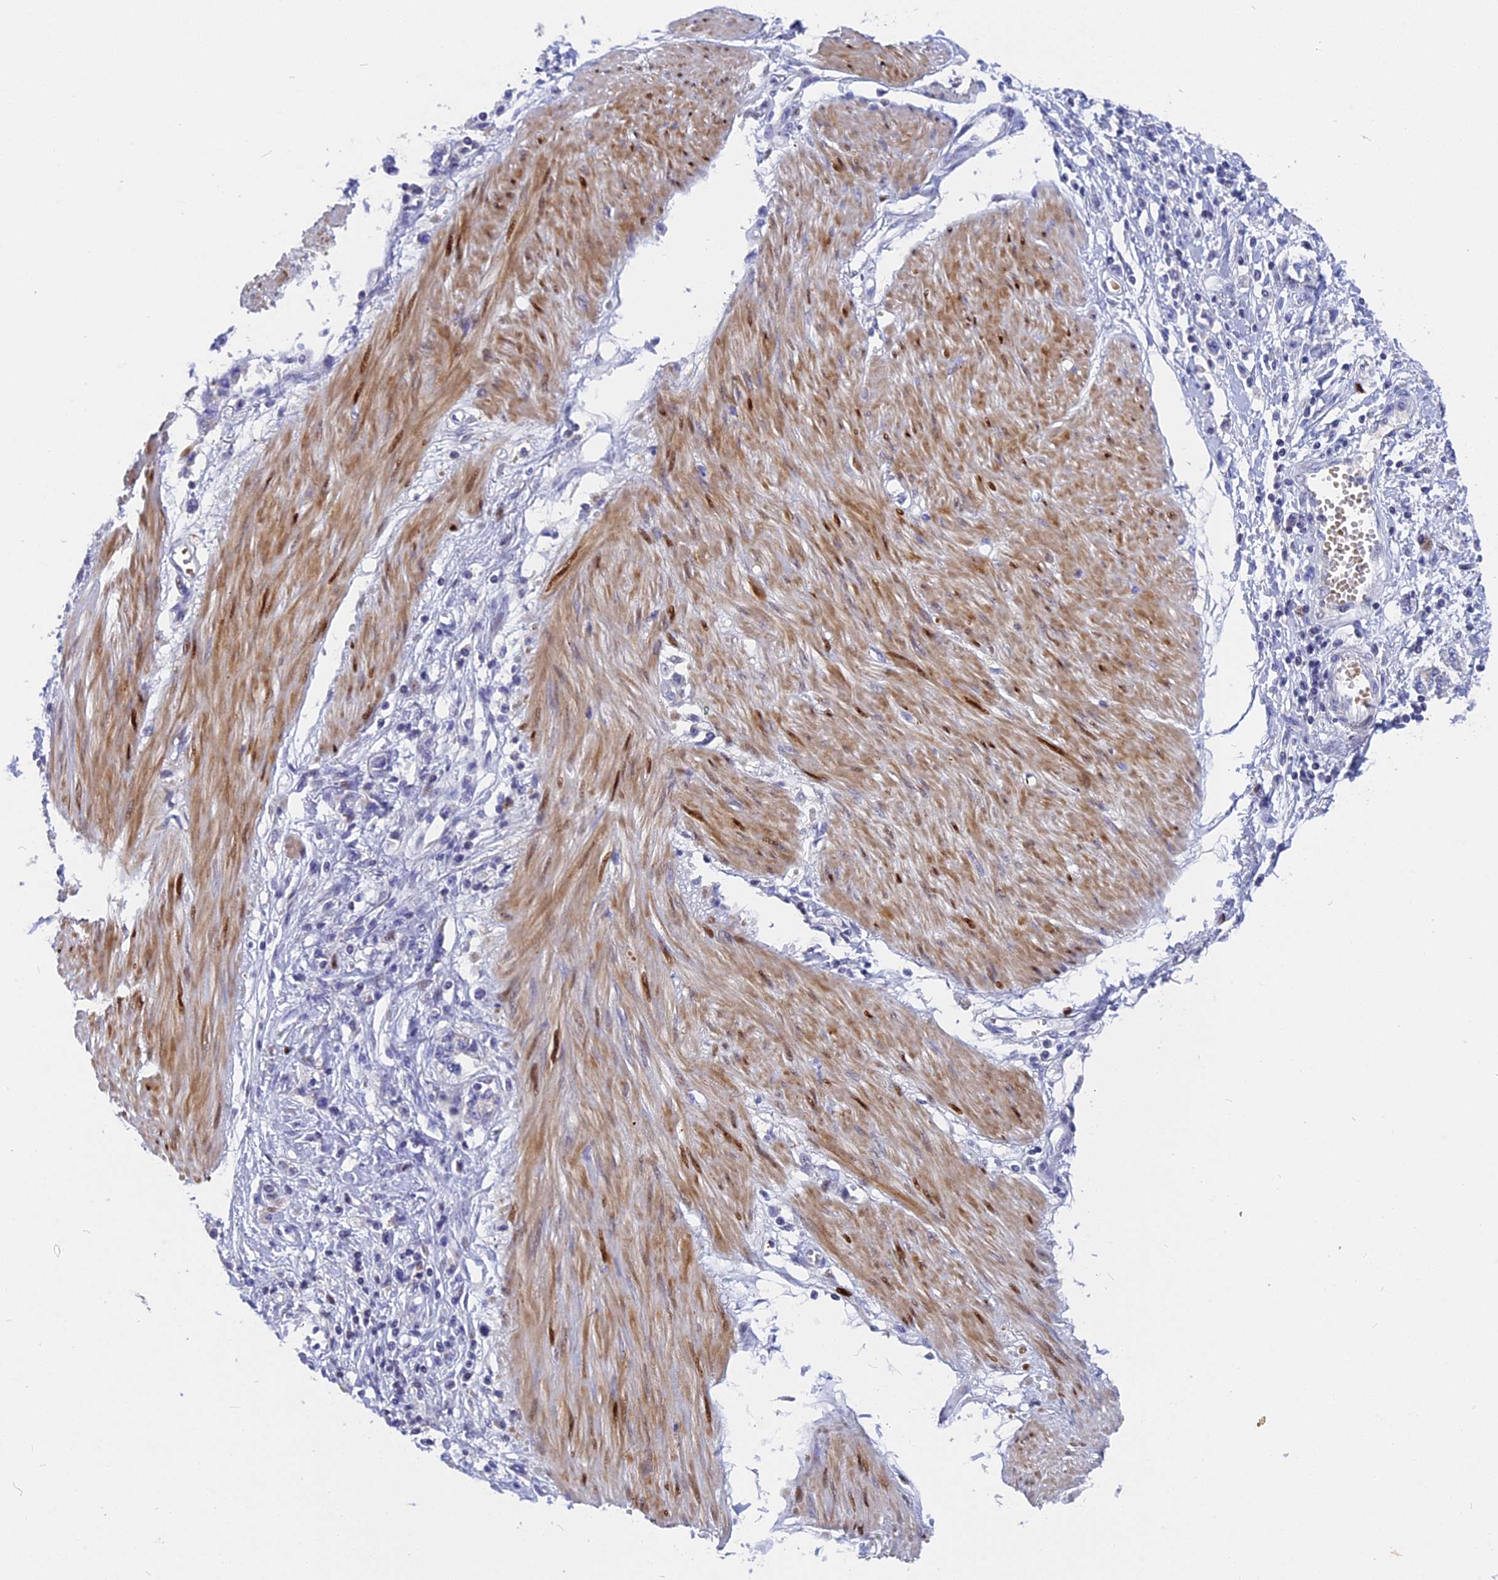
{"staining": {"intensity": "negative", "quantity": "none", "location": "none"}, "tissue": "stomach cancer", "cell_type": "Tumor cells", "image_type": "cancer", "snomed": [{"axis": "morphology", "description": "Adenocarcinoma, NOS"}, {"axis": "topography", "description": "Stomach"}], "caption": "Immunohistochemical staining of stomach cancer (adenocarcinoma) reveals no significant expression in tumor cells.", "gene": "NKPD1", "patient": {"sex": "female", "age": 76}}